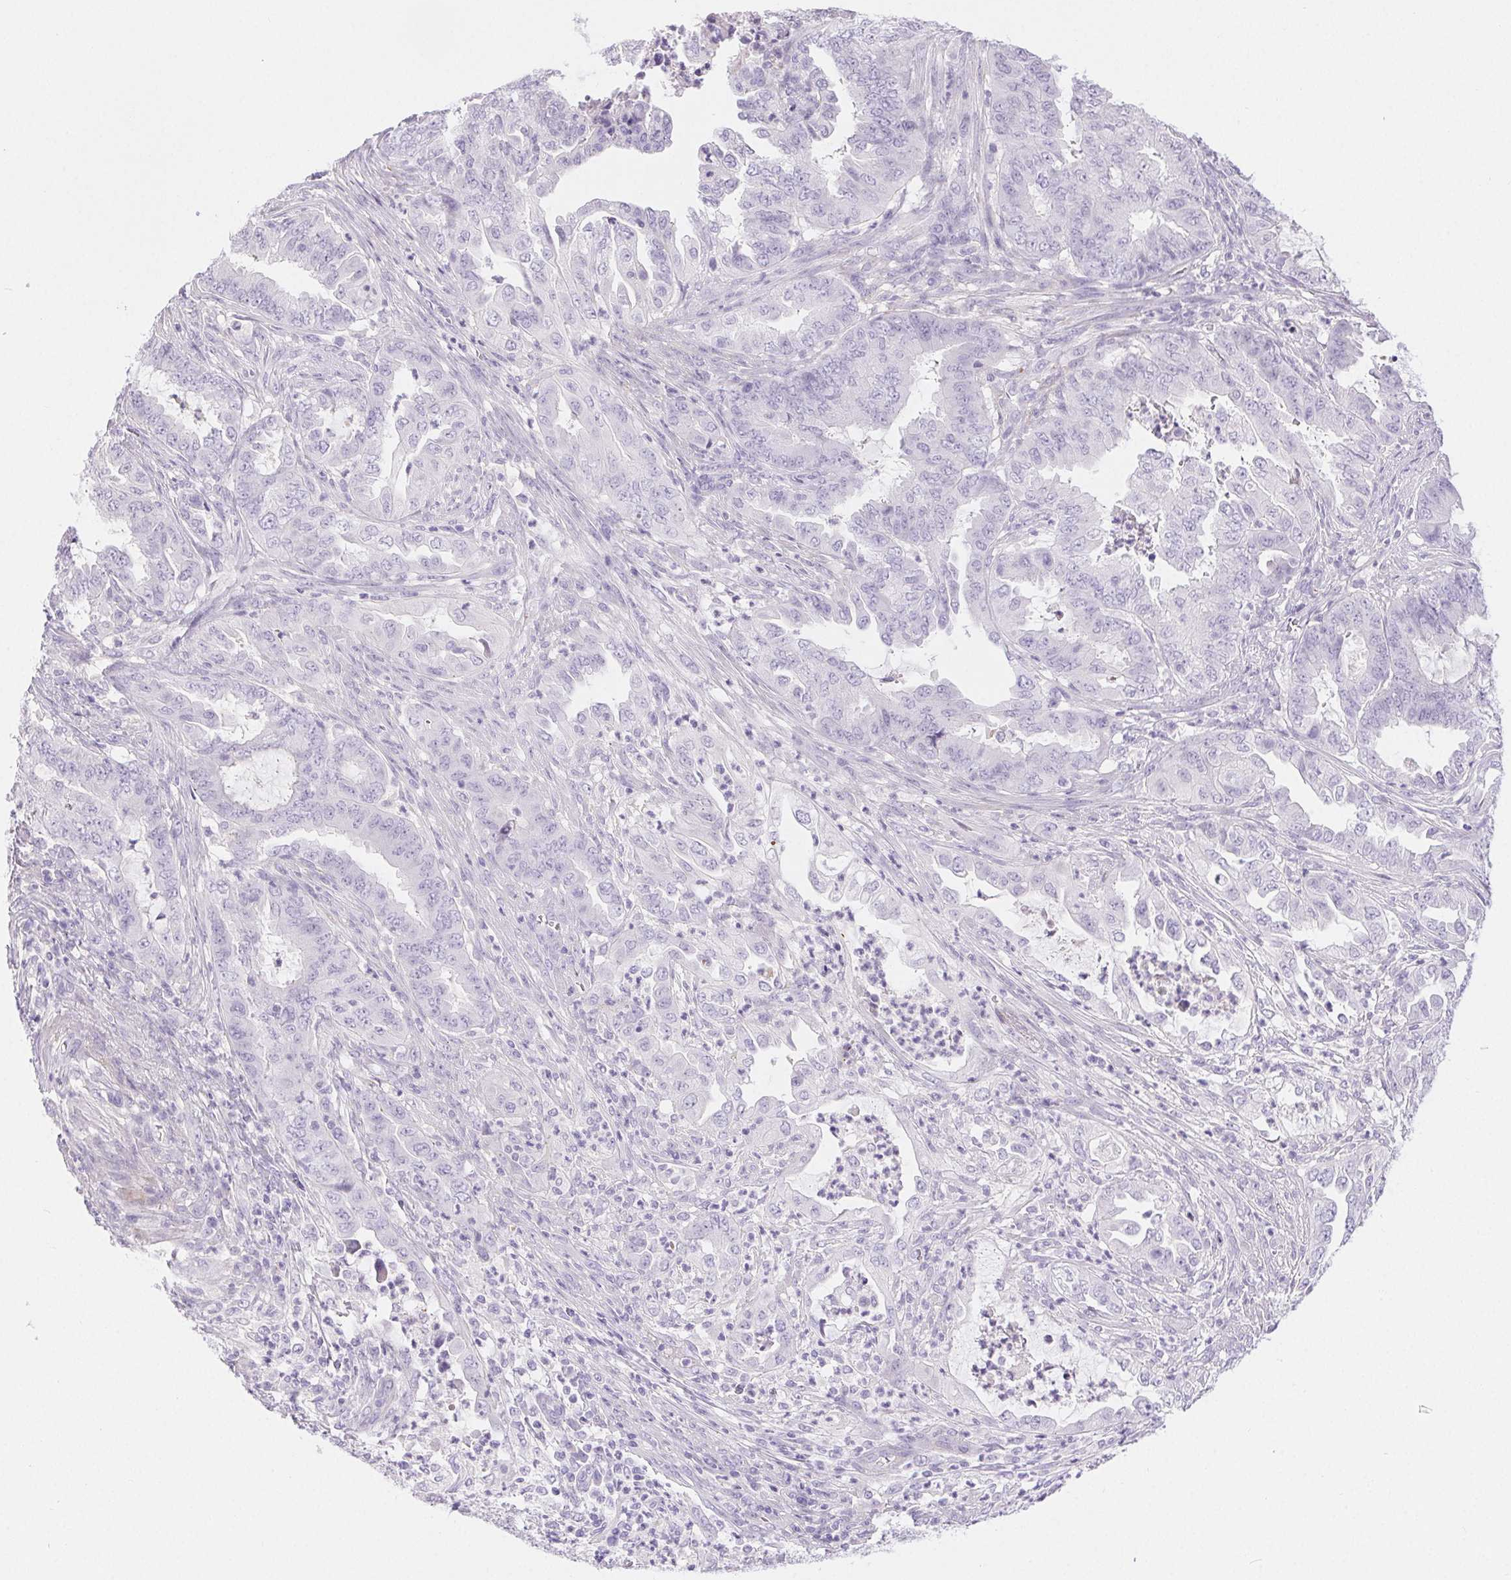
{"staining": {"intensity": "negative", "quantity": "none", "location": "none"}, "tissue": "endometrial cancer", "cell_type": "Tumor cells", "image_type": "cancer", "snomed": [{"axis": "morphology", "description": "Adenocarcinoma, NOS"}, {"axis": "topography", "description": "Endometrium"}], "caption": "A micrograph of human endometrial adenocarcinoma is negative for staining in tumor cells.", "gene": "CLDN16", "patient": {"sex": "female", "age": 51}}